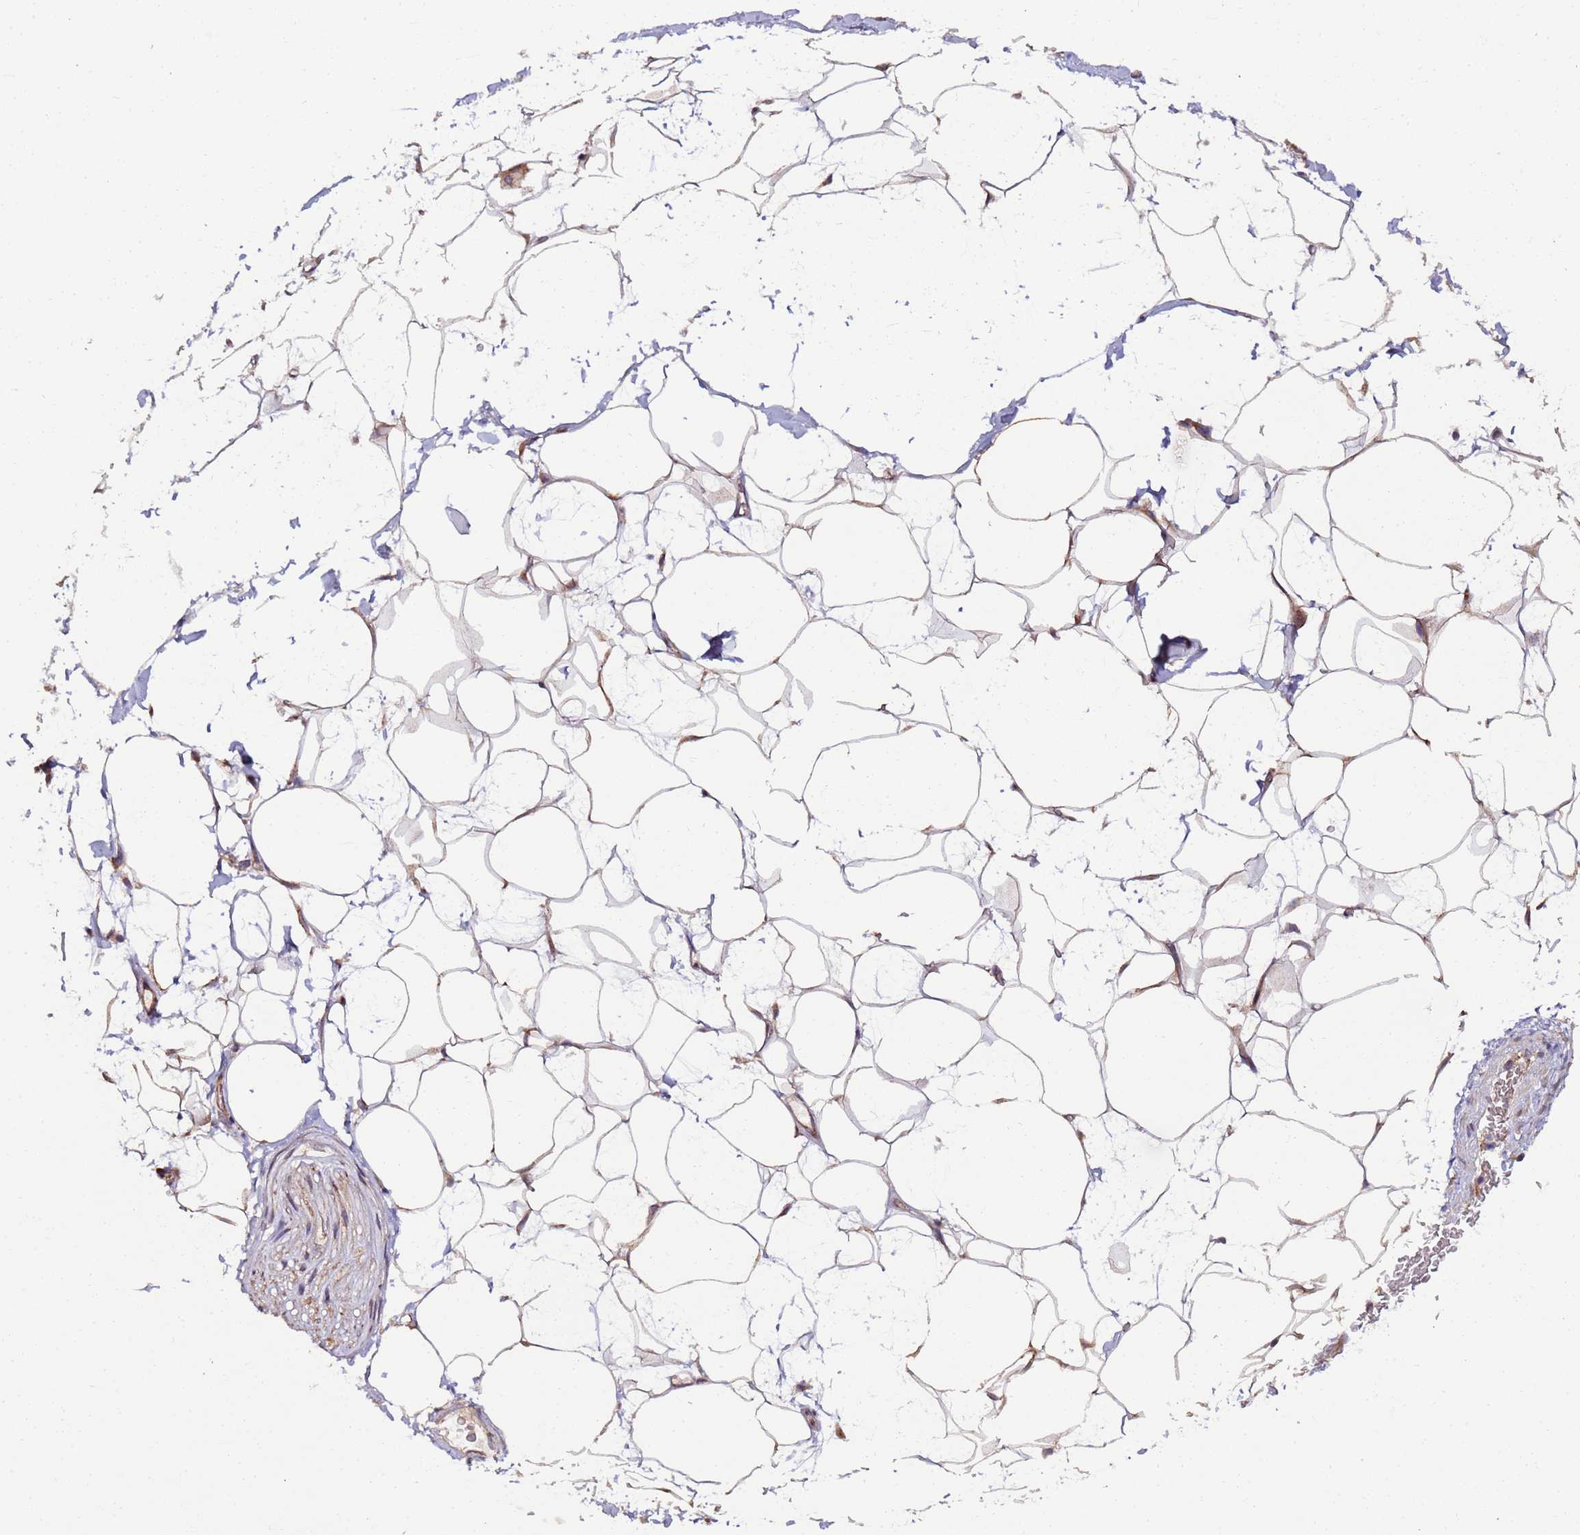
{"staining": {"intensity": "weak", "quantity": ">75%", "location": "cytoplasmic/membranous"}, "tissue": "adipose tissue", "cell_type": "Adipocytes", "image_type": "normal", "snomed": [{"axis": "morphology", "description": "Normal tissue, NOS"}, {"axis": "morphology", "description": "Adenocarcinoma, NOS"}, {"axis": "topography", "description": "Rectum"}, {"axis": "topography", "description": "Vagina"}, {"axis": "topography", "description": "Peripheral nerve tissue"}], "caption": "Immunohistochemistry (IHC) photomicrograph of normal adipose tissue: adipose tissue stained using immunohistochemistry exhibits low levels of weak protein expression localized specifically in the cytoplasmic/membranous of adipocytes, appearing as a cytoplasmic/membranous brown color.", "gene": "RAPGEF3", "patient": {"sex": "female", "age": 71}}